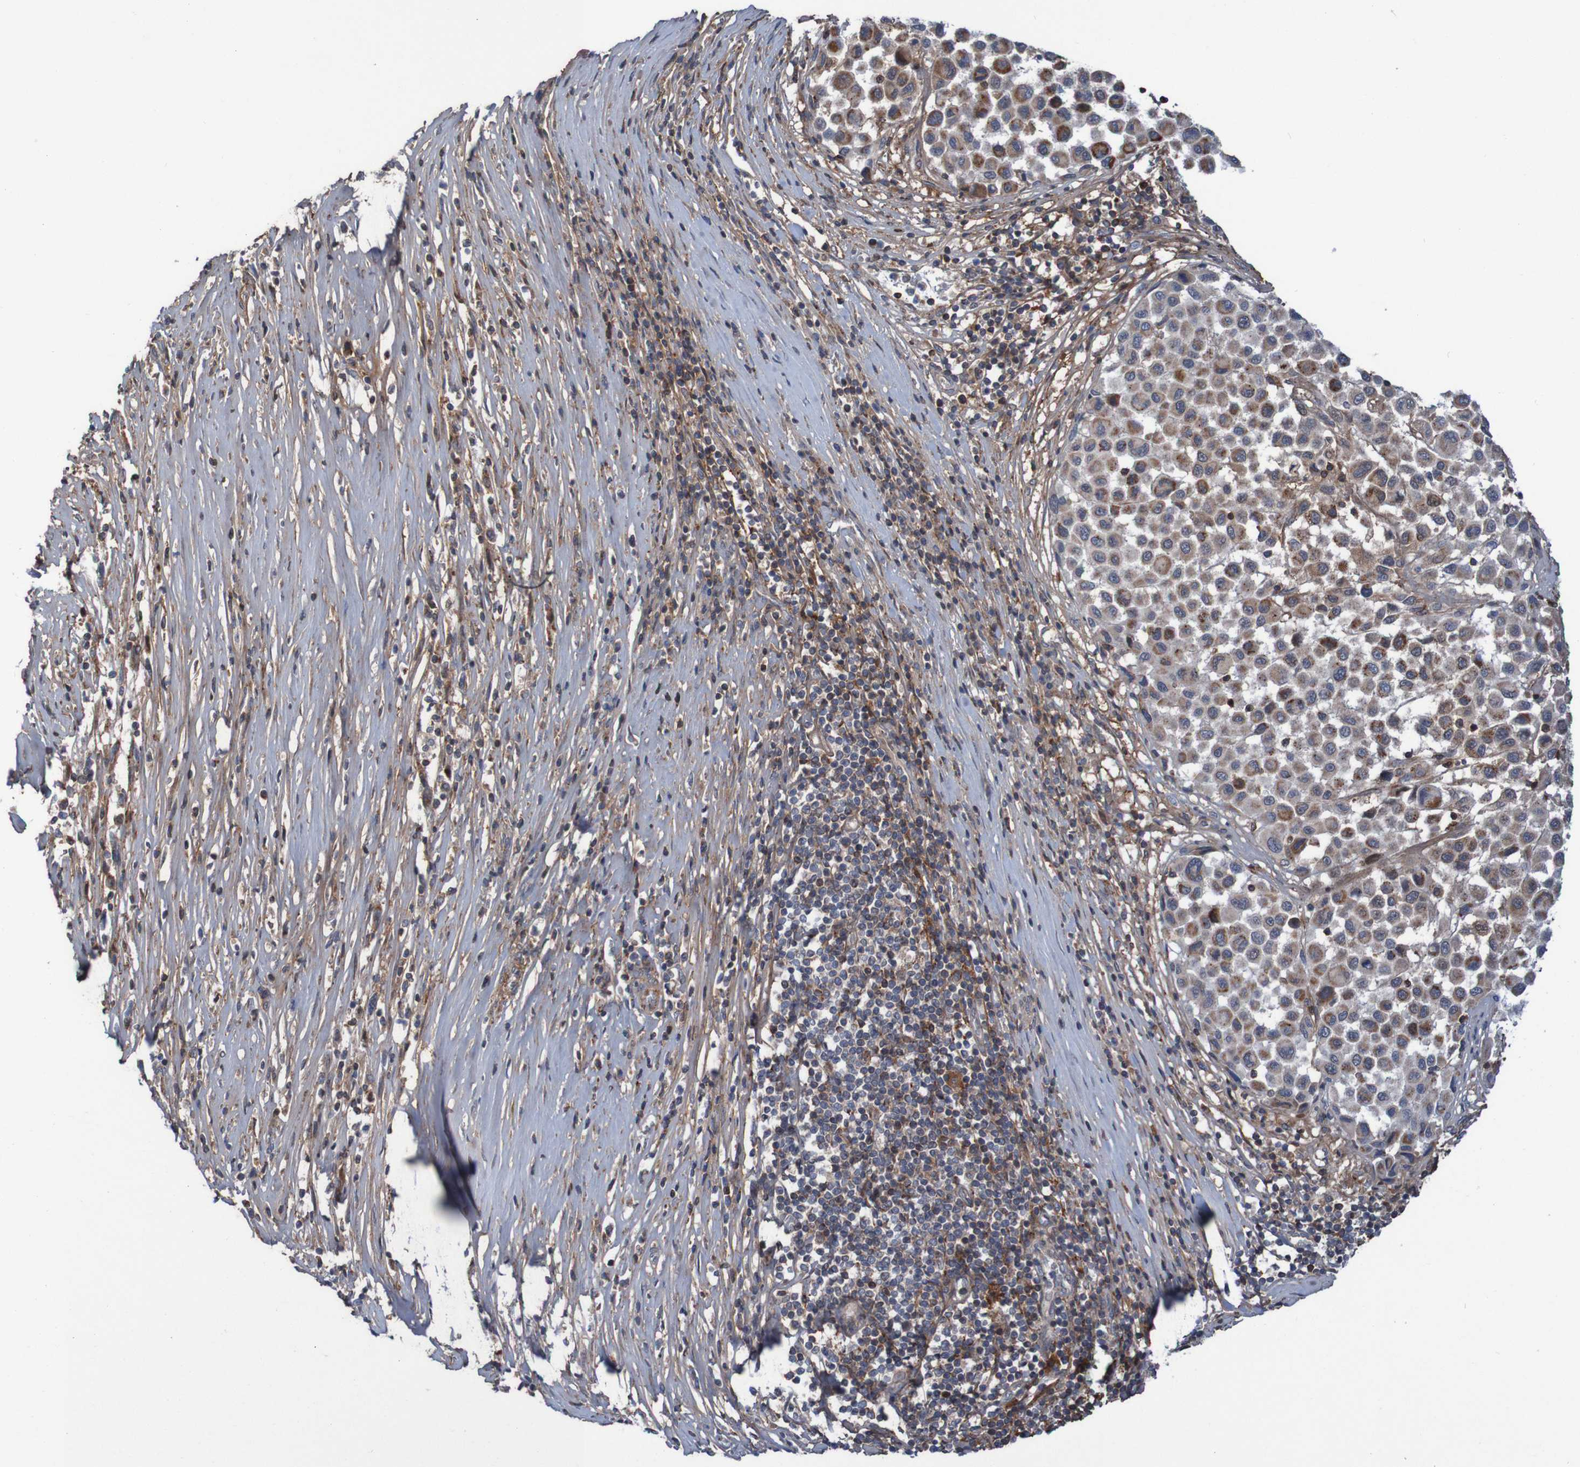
{"staining": {"intensity": "moderate", "quantity": ">75%", "location": "cytoplasmic/membranous"}, "tissue": "melanoma", "cell_type": "Tumor cells", "image_type": "cancer", "snomed": [{"axis": "morphology", "description": "Malignant melanoma, Metastatic site"}, {"axis": "topography", "description": "Lymph node"}], "caption": "A brown stain highlights moderate cytoplasmic/membranous positivity of a protein in malignant melanoma (metastatic site) tumor cells.", "gene": "PDGFB", "patient": {"sex": "male", "age": 61}}